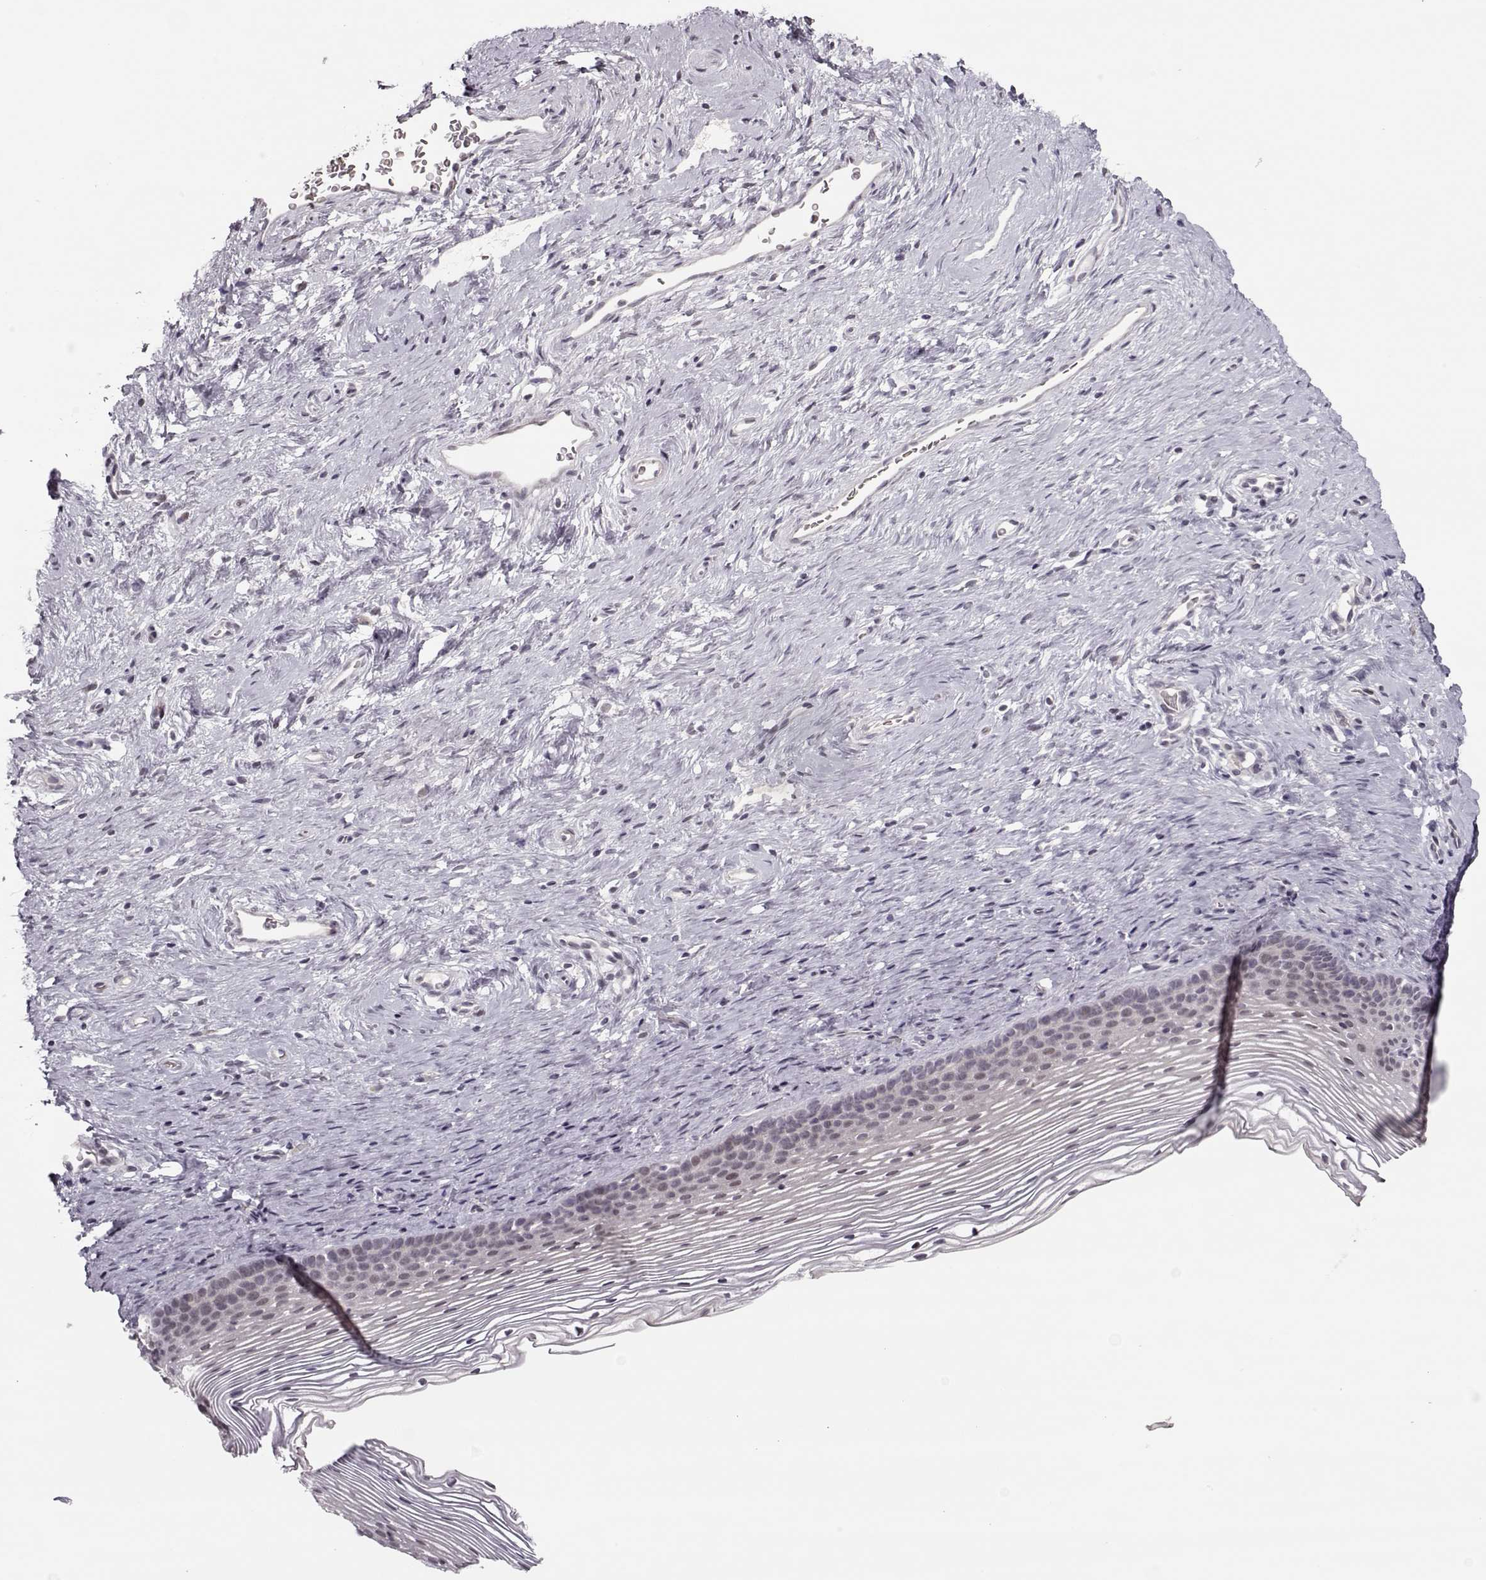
{"staining": {"intensity": "weak", "quantity": "25%-75%", "location": "nuclear"}, "tissue": "cervix", "cell_type": "Glandular cells", "image_type": "normal", "snomed": [{"axis": "morphology", "description": "Normal tissue, NOS"}, {"axis": "topography", "description": "Cervix"}], "caption": "This micrograph demonstrates unremarkable cervix stained with immunohistochemistry (IHC) to label a protein in brown. The nuclear of glandular cells show weak positivity for the protein. Nuclei are counter-stained blue.", "gene": "LIN28A", "patient": {"sex": "female", "age": 39}}